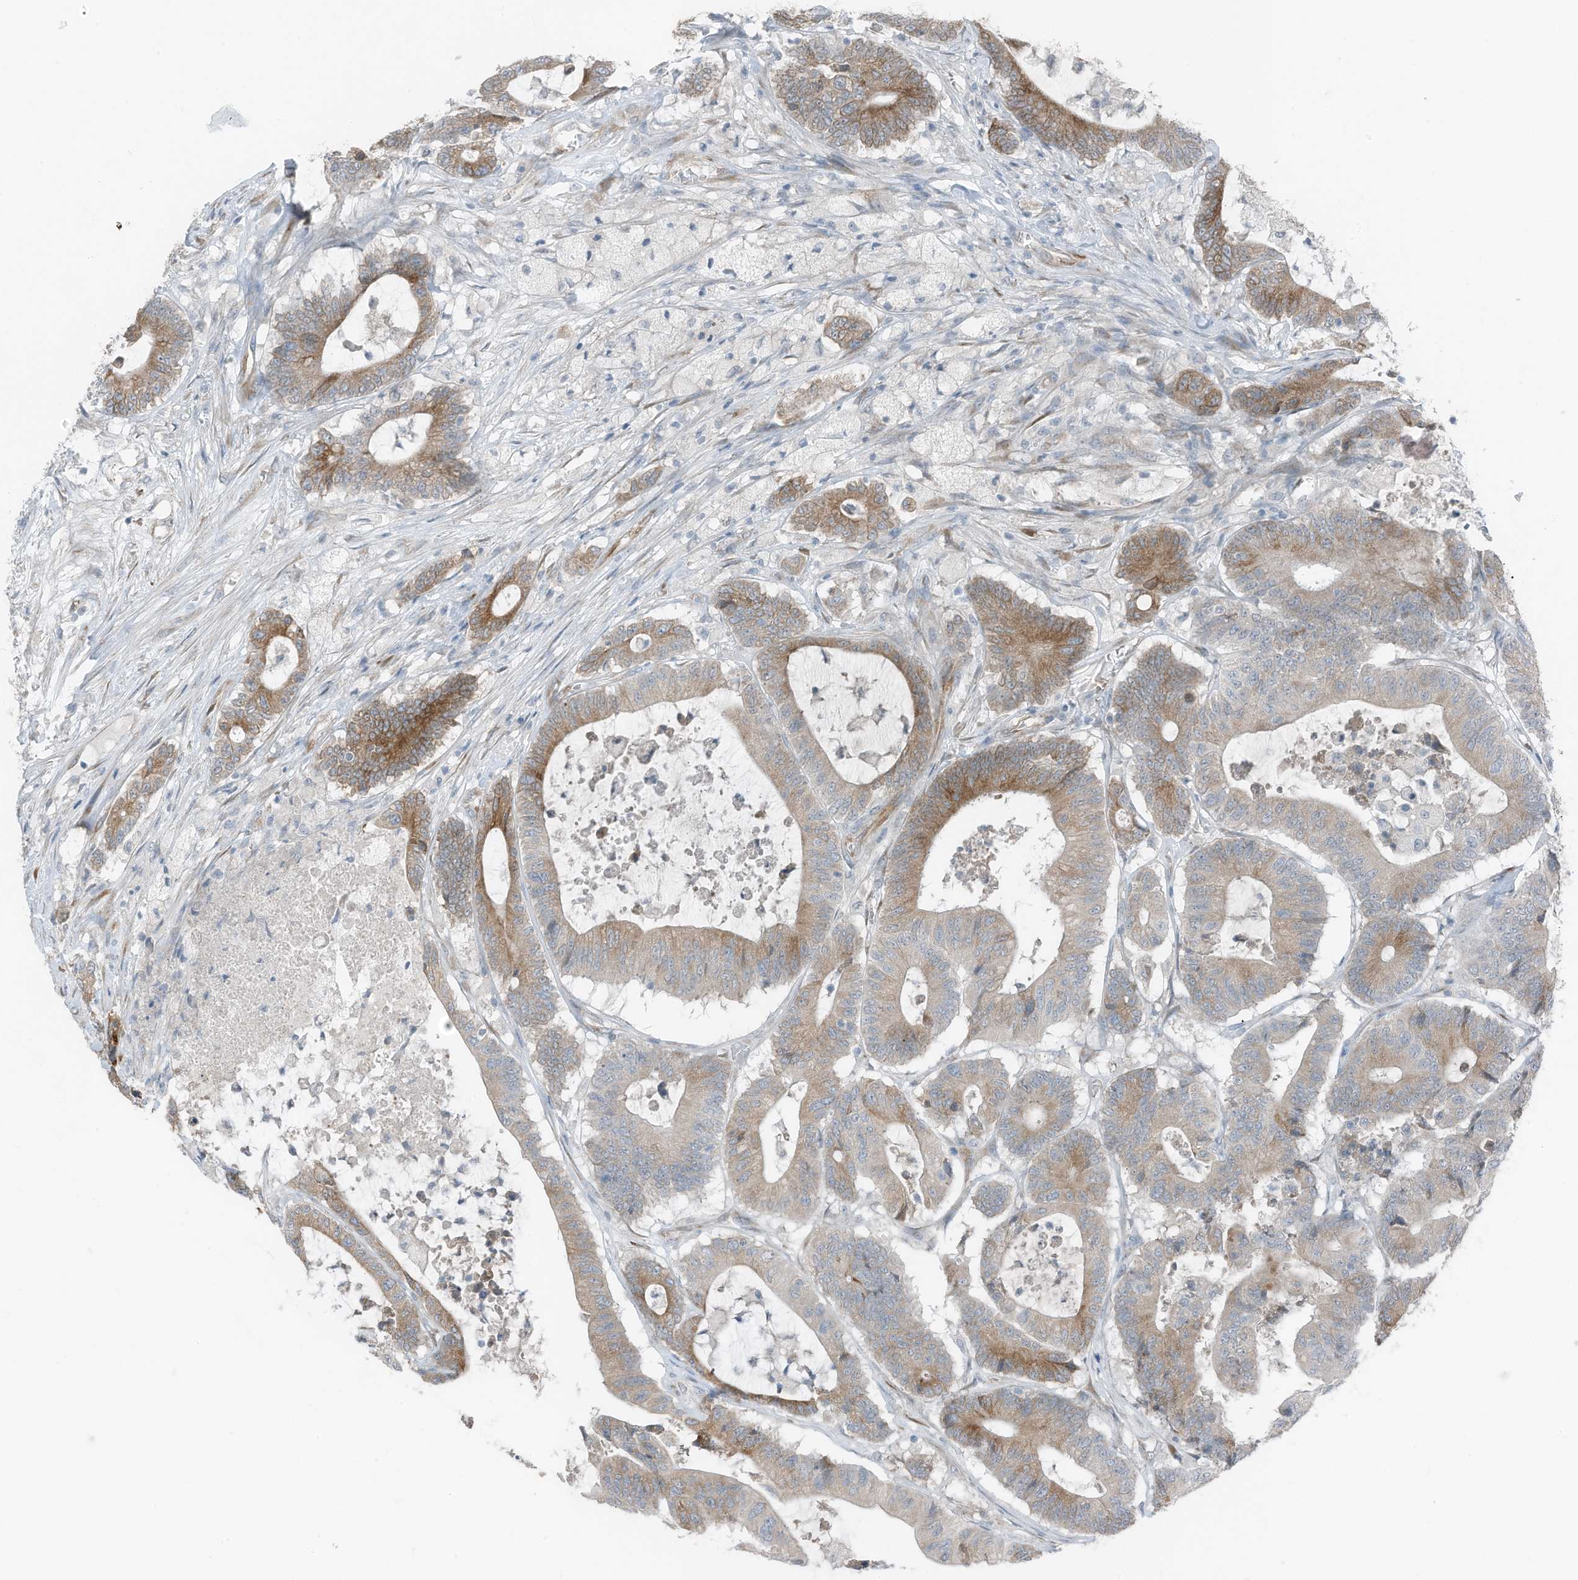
{"staining": {"intensity": "moderate", "quantity": "25%-75%", "location": "cytoplasmic/membranous"}, "tissue": "colorectal cancer", "cell_type": "Tumor cells", "image_type": "cancer", "snomed": [{"axis": "morphology", "description": "Adenocarcinoma, NOS"}, {"axis": "topography", "description": "Colon"}], "caption": "Adenocarcinoma (colorectal) was stained to show a protein in brown. There is medium levels of moderate cytoplasmic/membranous staining in approximately 25%-75% of tumor cells. Nuclei are stained in blue.", "gene": "ARHGEF33", "patient": {"sex": "female", "age": 84}}